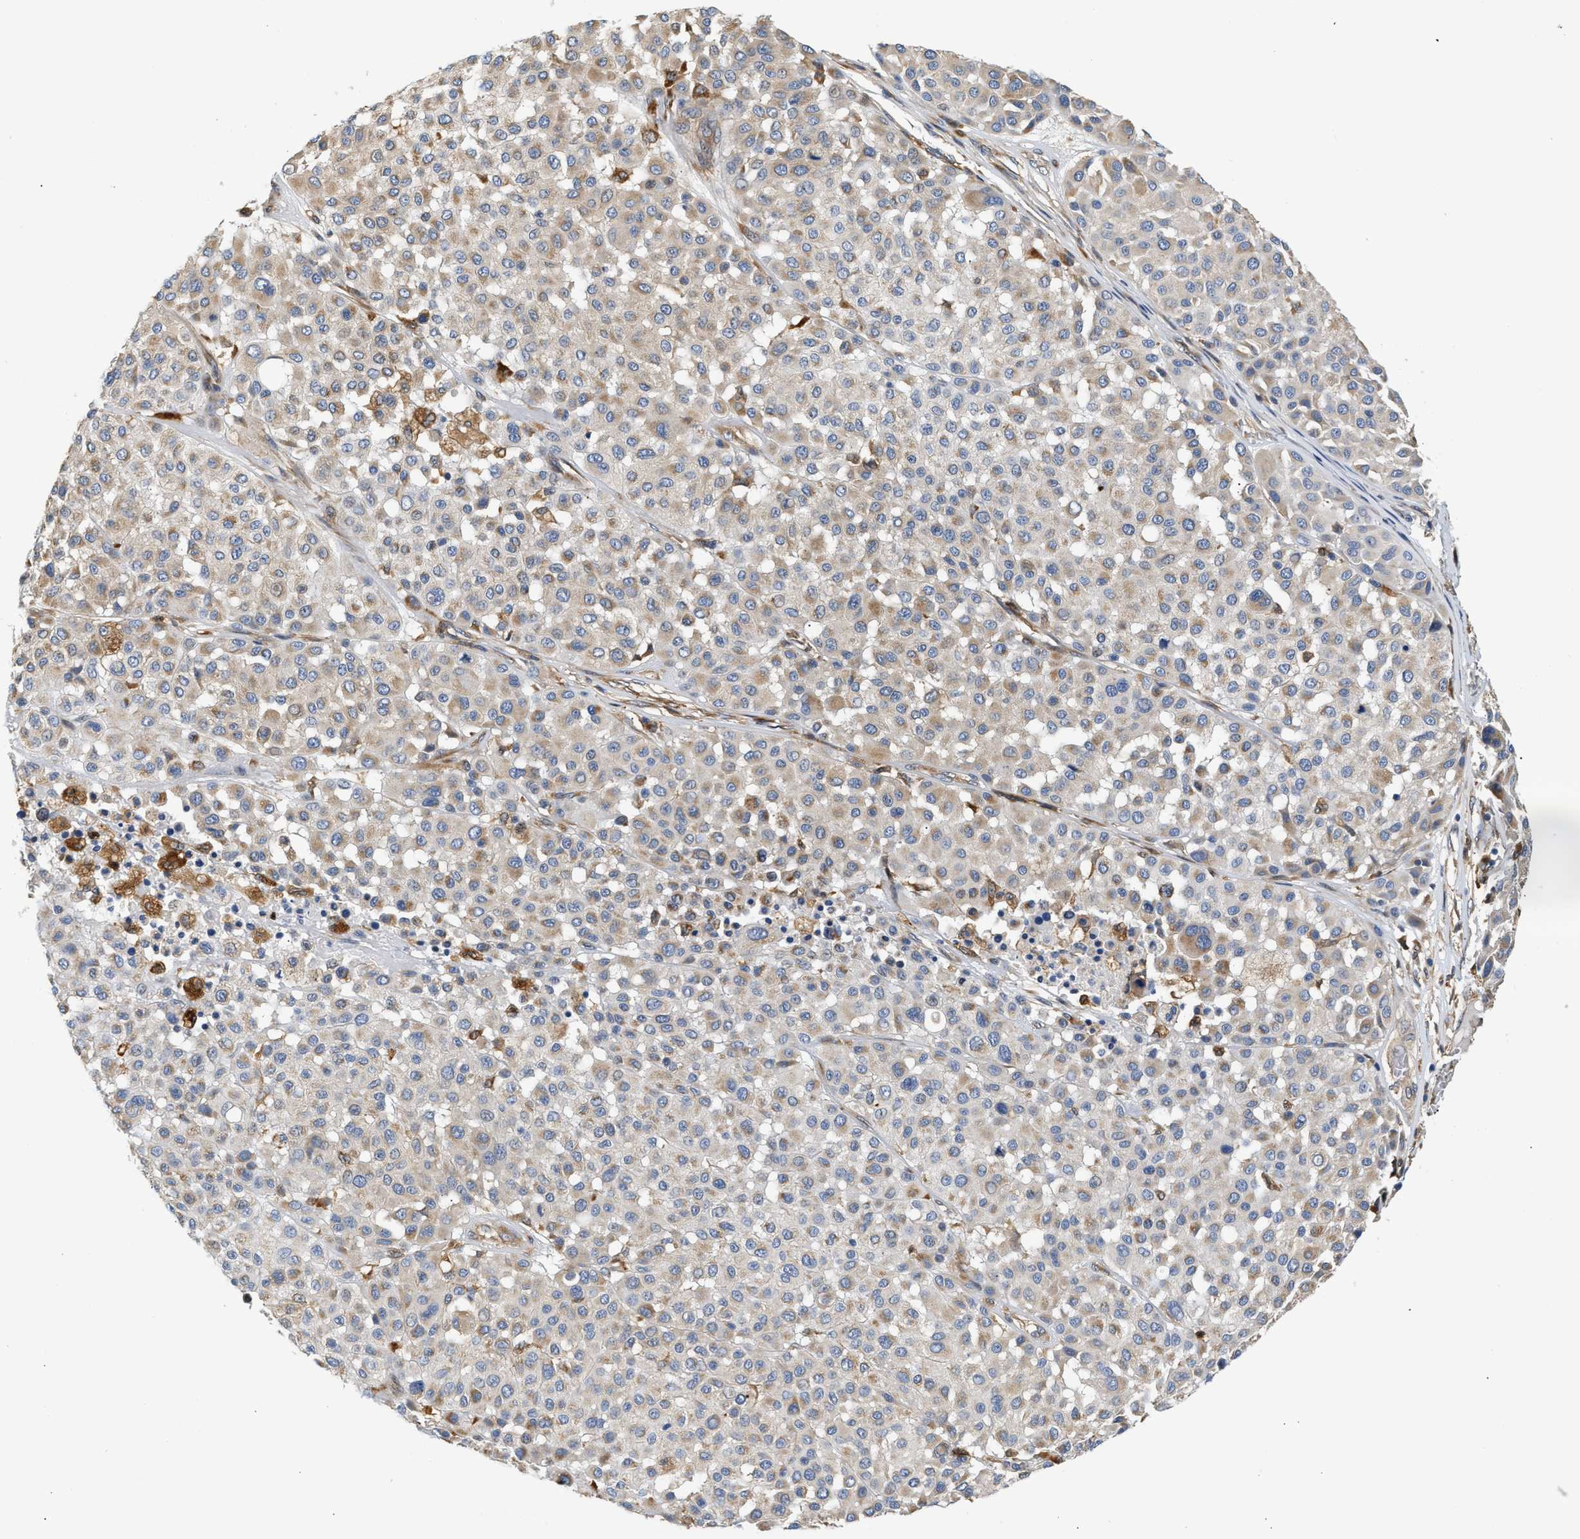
{"staining": {"intensity": "weak", "quantity": "25%-75%", "location": "cytoplasmic/membranous"}, "tissue": "melanoma", "cell_type": "Tumor cells", "image_type": "cancer", "snomed": [{"axis": "morphology", "description": "Malignant melanoma, Metastatic site"}, {"axis": "topography", "description": "Soft tissue"}], "caption": "Immunohistochemistry (IHC) photomicrograph of neoplastic tissue: human malignant melanoma (metastatic site) stained using immunohistochemistry reveals low levels of weak protein expression localized specifically in the cytoplasmic/membranous of tumor cells, appearing as a cytoplasmic/membranous brown color.", "gene": "RAB31", "patient": {"sex": "male", "age": 41}}